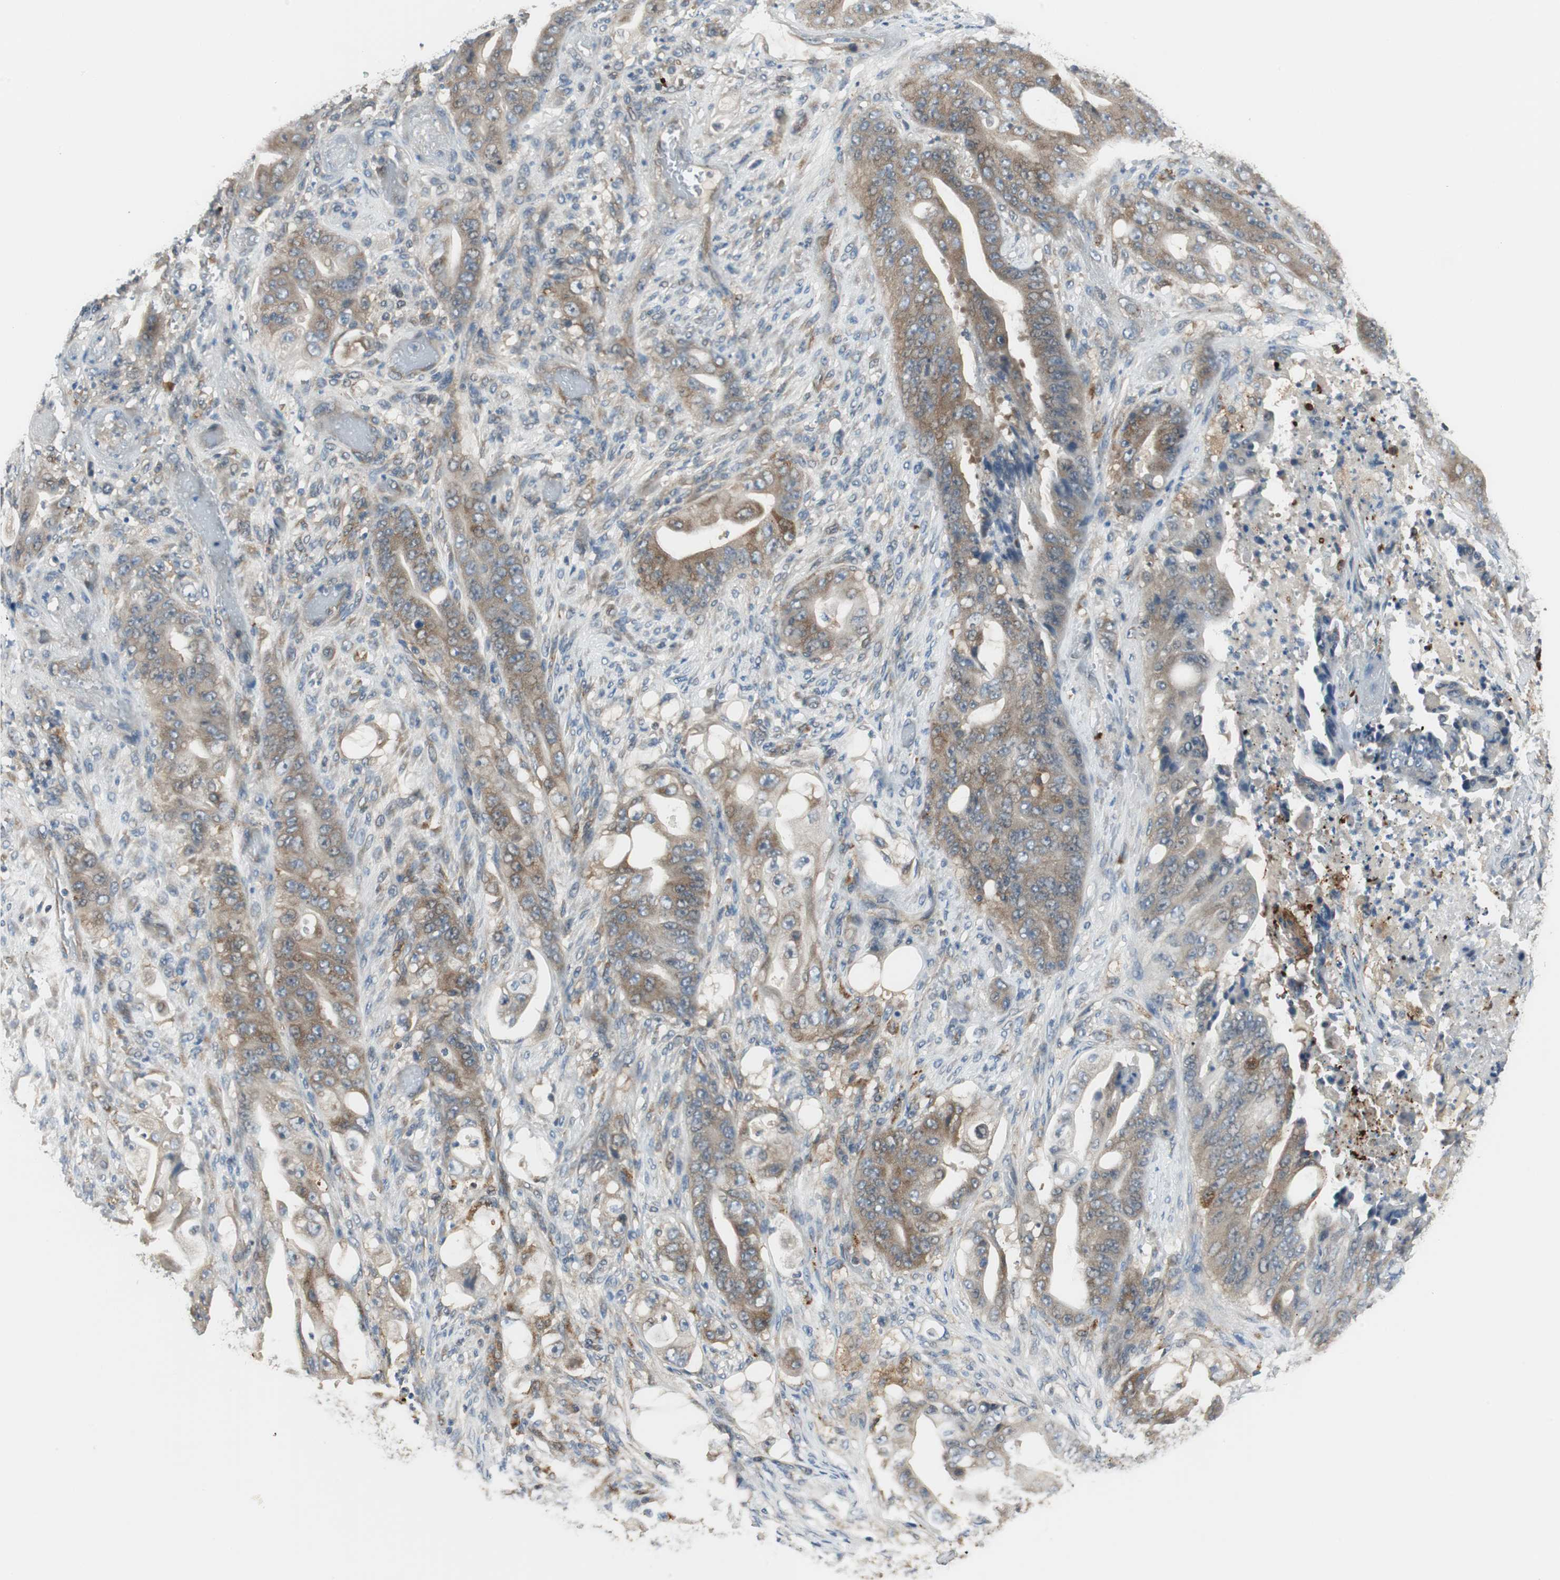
{"staining": {"intensity": "moderate", "quantity": ">75%", "location": "cytoplasmic/membranous"}, "tissue": "stomach cancer", "cell_type": "Tumor cells", "image_type": "cancer", "snomed": [{"axis": "morphology", "description": "Adenocarcinoma, NOS"}, {"axis": "topography", "description": "Stomach"}], "caption": "A micrograph showing moderate cytoplasmic/membranous positivity in about >75% of tumor cells in stomach adenocarcinoma, as visualized by brown immunohistochemical staining.", "gene": "NCK1", "patient": {"sex": "female", "age": 73}}